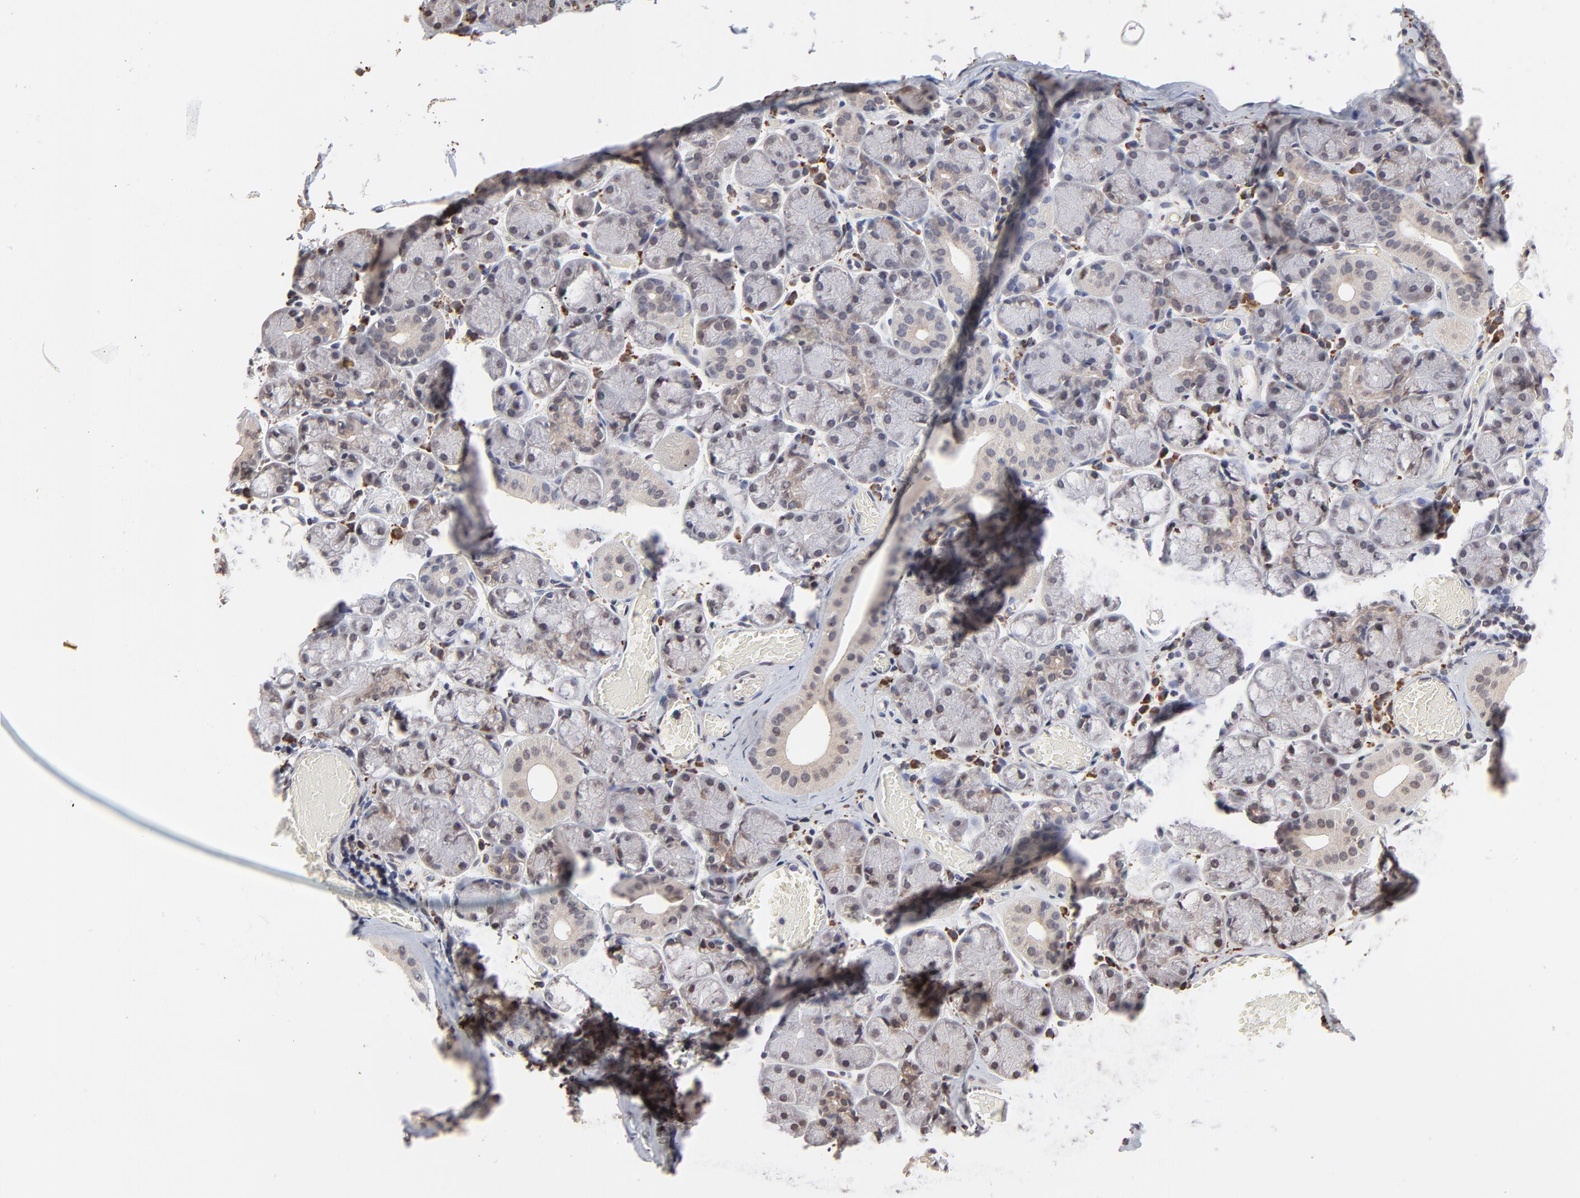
{"staining": {"intensity": "weak", "quantity": "25%-75%", "location": "cytoplasmic/membranous"}, "tissue": "salivary gland", "cell_type": "Glandular cells", "image_type": "normal", "snomed": [{"axis": "morphology", "description": "Normal tissue, NOS"}, {"axis": "topography", "description": "Salivary gland"}], "caption": "High-magnification brightfield microscopy of unremarkable salivary gland stained with DAB (brown) and counterstained with hematoxylin (blue). glandular cells exhibit weak cytoplasmic/membranous expression is present in approximately25%-75% of cells. (DAB (3,3'-diaminobenzidine) IHC, brown staining for protein, blue staining for nuclei).", "gene": "CHM", "patient": {"sex": "female", "age": 24}}